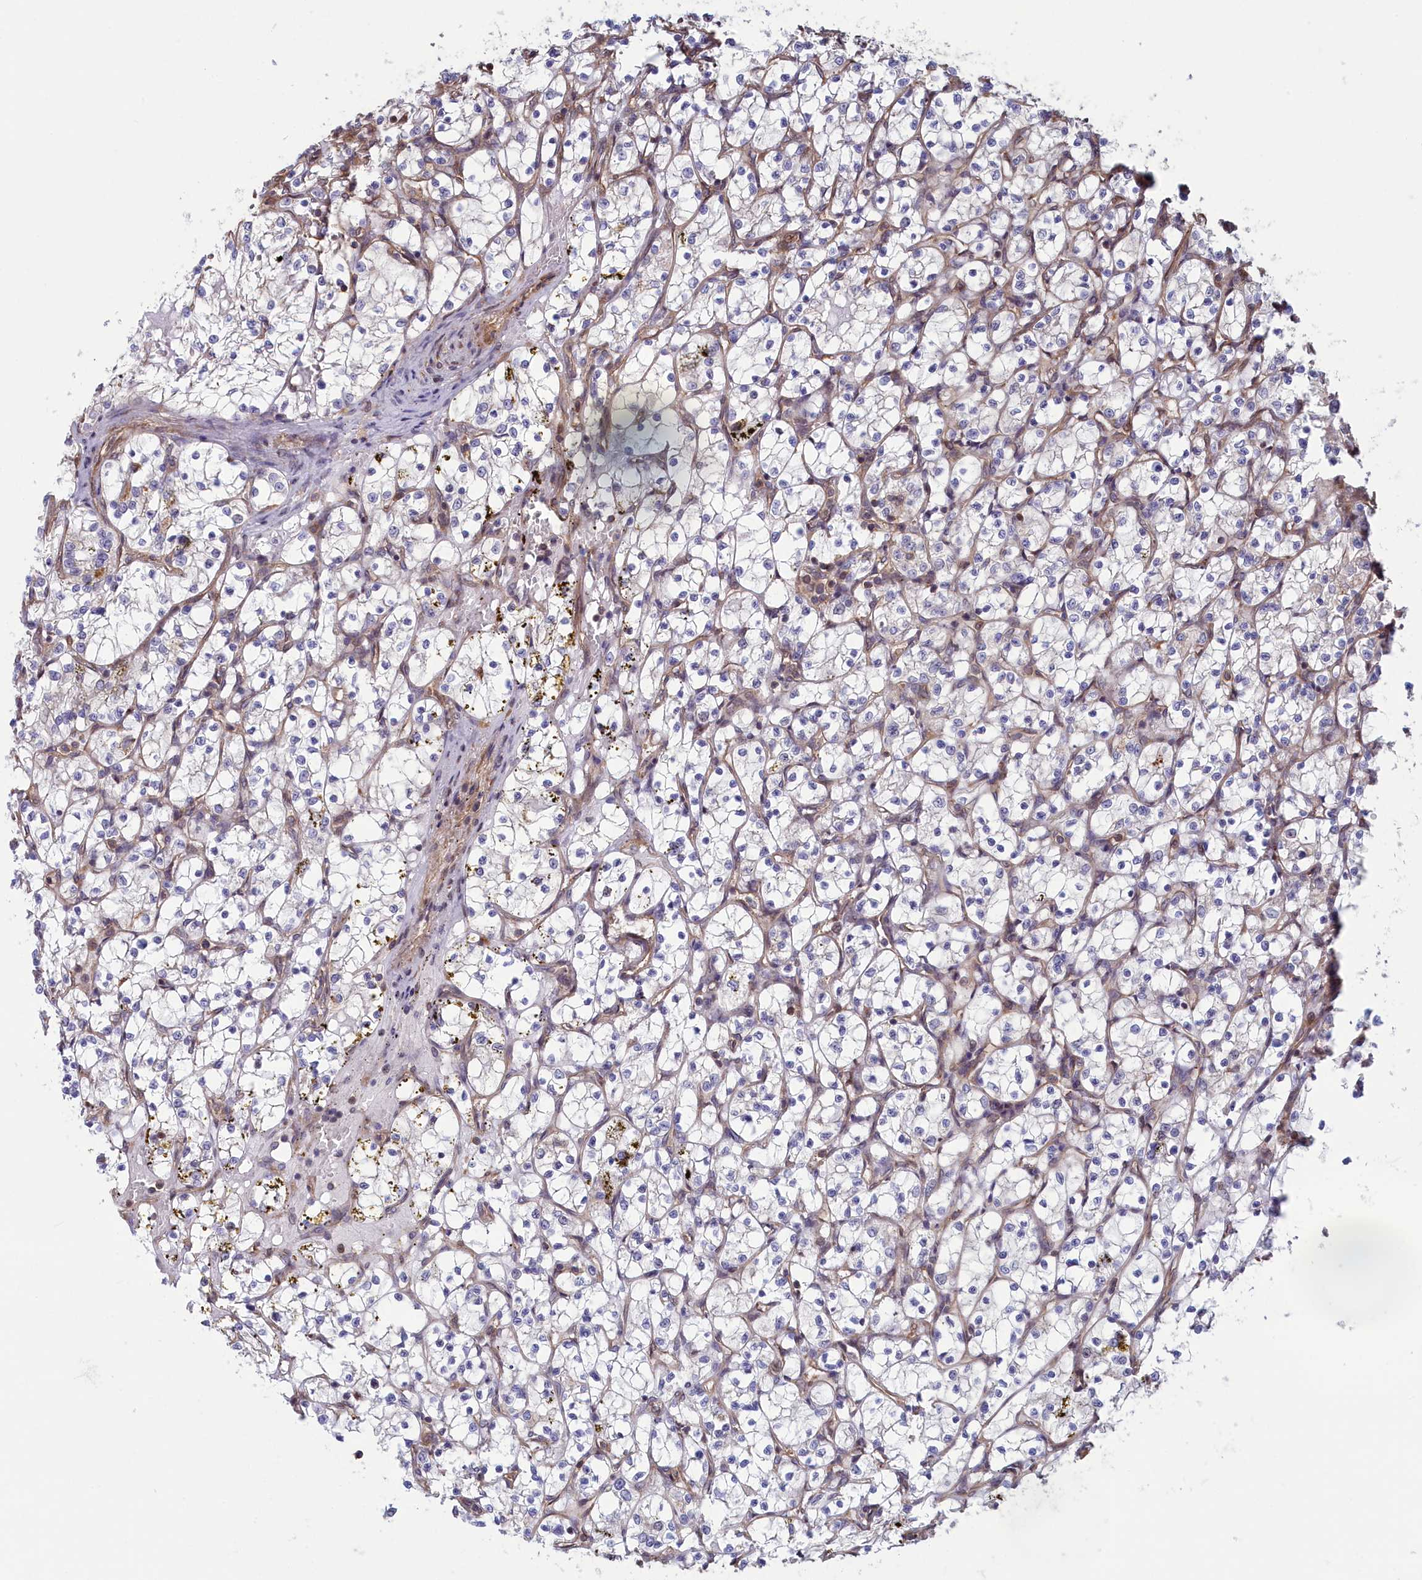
{"staining": {"intensity": "negative", "quantity": "none", "location": "none"}, "tissue": "renal cancer", "cell_type": "Tumor cells", "image_type": "cancer", "snomed": [{"axis": "morphology", "description": "Adenocarcinoma, NOS"}, {"axis": "topography", "description": "Kidney"}], "caption": "Tumor cells are negative for protein expression in human adenocarcinoma (renal). (DAB IHC, high magnification).", "gene": "RILPL1", "patient": {"sex": "female", "age": 69}}